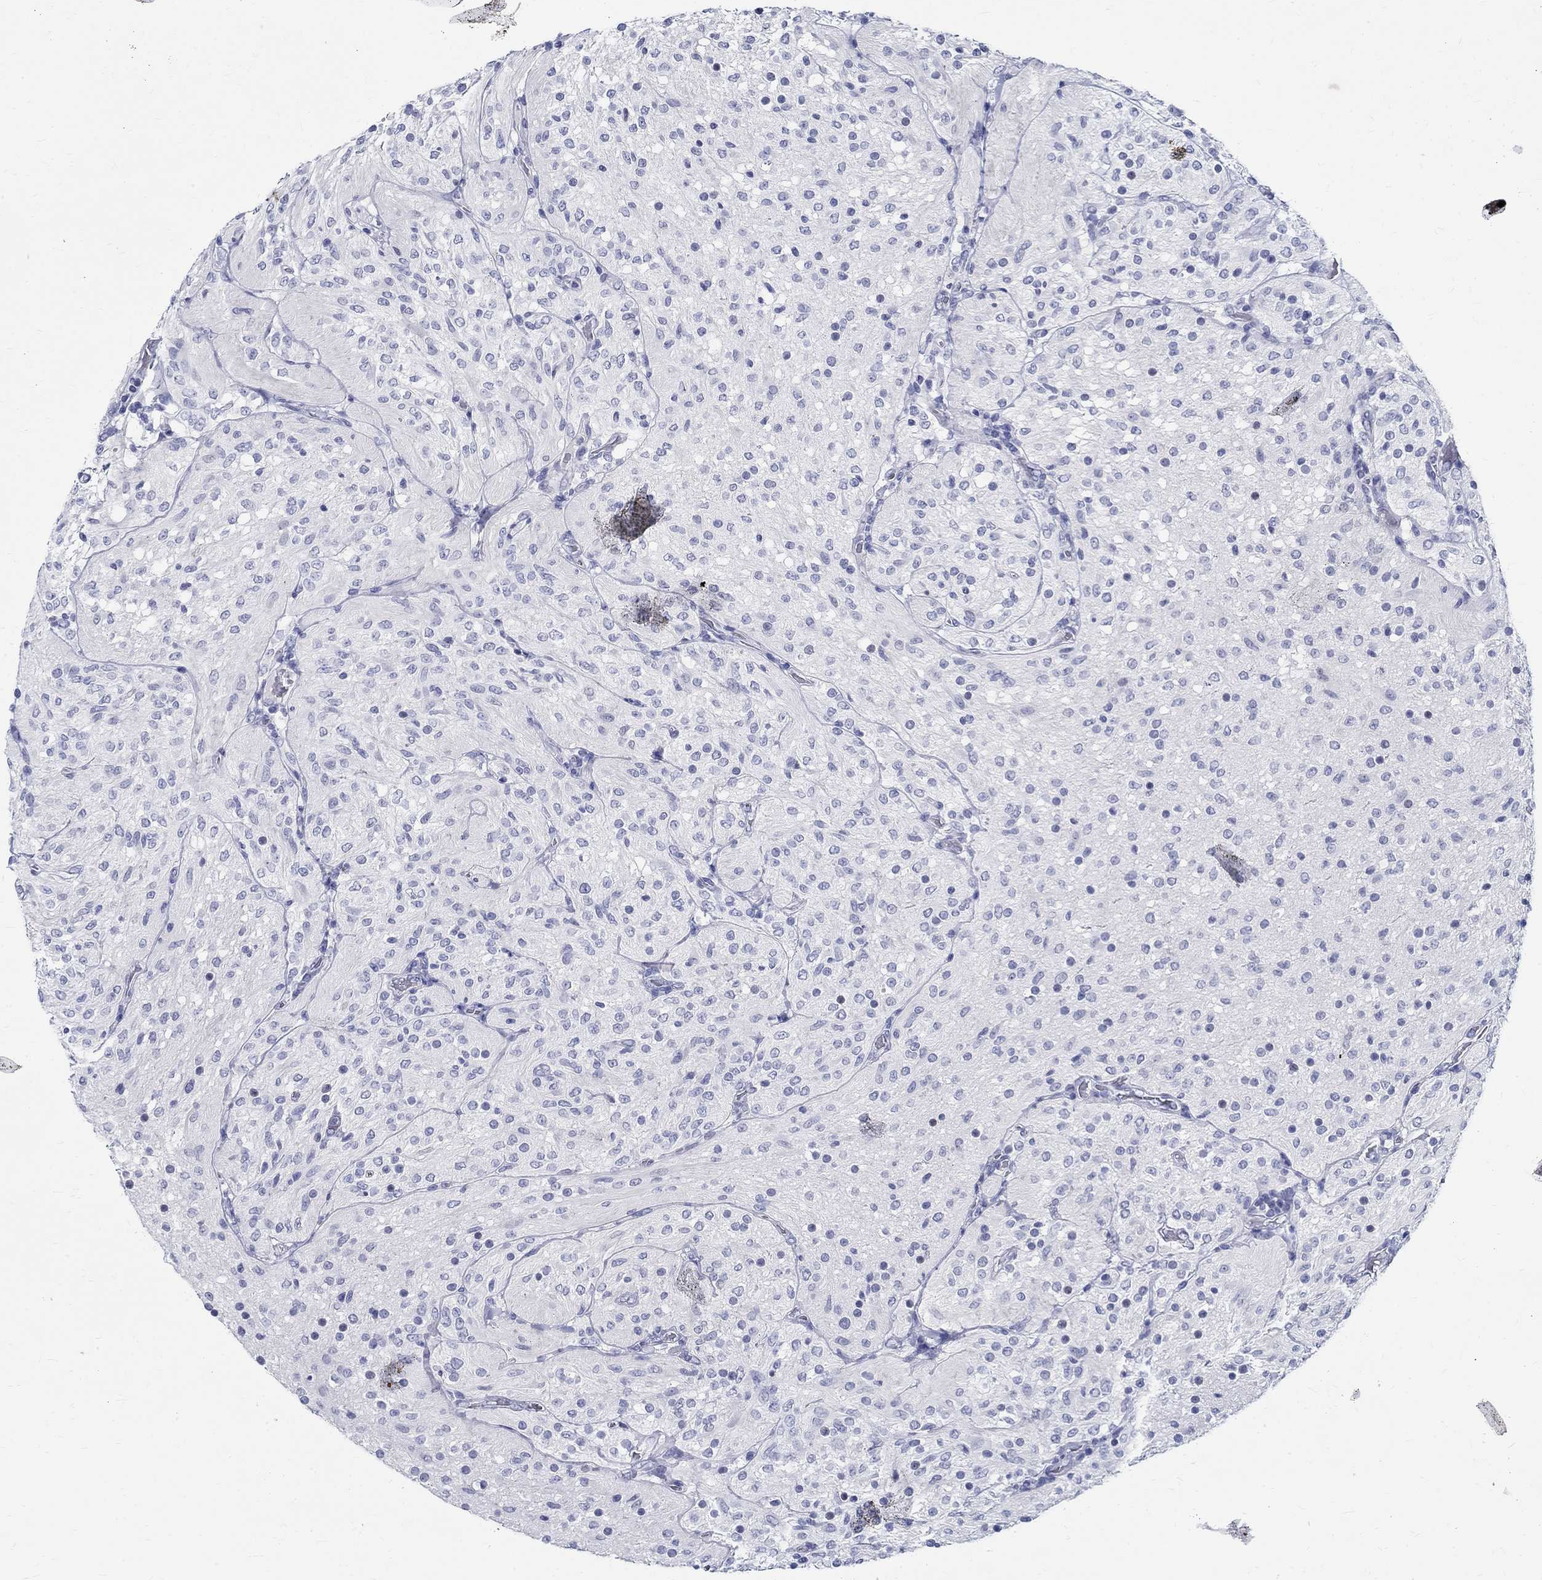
{"staining": {"intensity": "negative", "quantity": "none", "location": "none"}, "tissue": "glioma", "cell_type": "Tumor cells", "image_type": "cancer", "snomed": [{"axis": "morphology", "description": "Glioma, malignant, Low grade"}, {"axis": "topography", "description": "Brain"}], "caption": "Immunohistochemistry (IHC) photomicrograph of neoplastic tissue: human glioma stained with DAB displays no significant protein staining in tumor cells. (Stains: DAB (3,3'-diaminobenzidine) immunohistochemistry (IHC) with hematoxylin counter stain, Microscopy: brightfield microscopy at high magnification).", "gene": "BSPRY", "patient": {"sex": "male", "age": 3}}